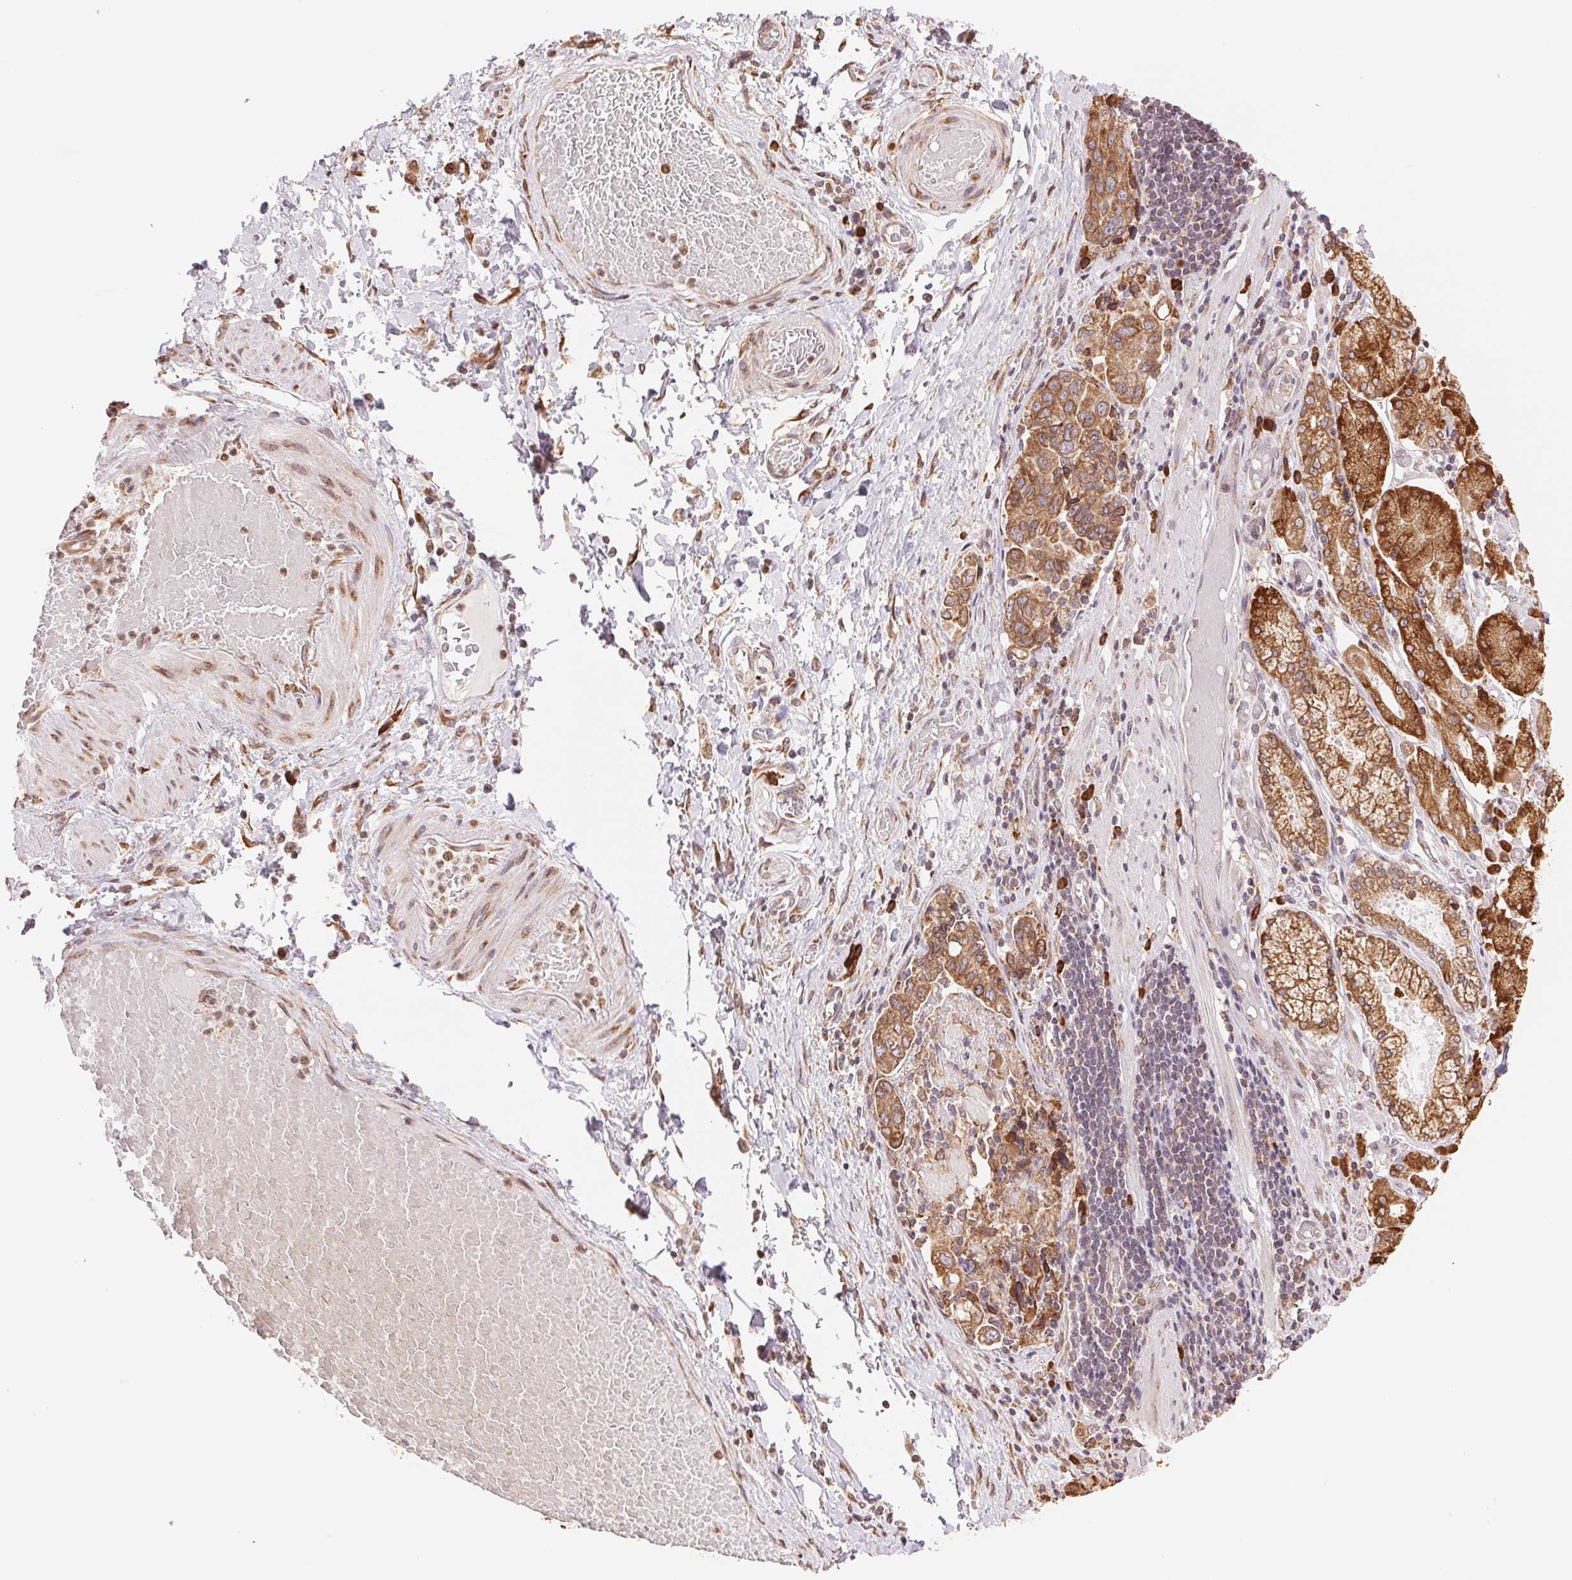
{"staining": {"intensity": "moderate", "quantity": ">75%", "location": "cytoplasmic/membranous"}, "tissue": "stomach cancer", "cell_type": "Tumor cells", "image_type": "cancer", "snomed": [{"axis": "morphology", "description": "Adenocarcinoma, NOS"}, {"axis": "topography", "description": "Stomach, upper"}, {"axis": "topography", "description": "Stomach"}], "caption": "Protein staining displays moderate cytoplasmic/membranous staining in approximately >75% of tumor cells in stomach cancer (adenocarcinoma). The staining is performed using DAB brown chromogen to label protein expression. The nuclei are counter-stained blue using hematoxylin.", "gene": "RPN1", "patient": {"sex": "male", "age": 62}}